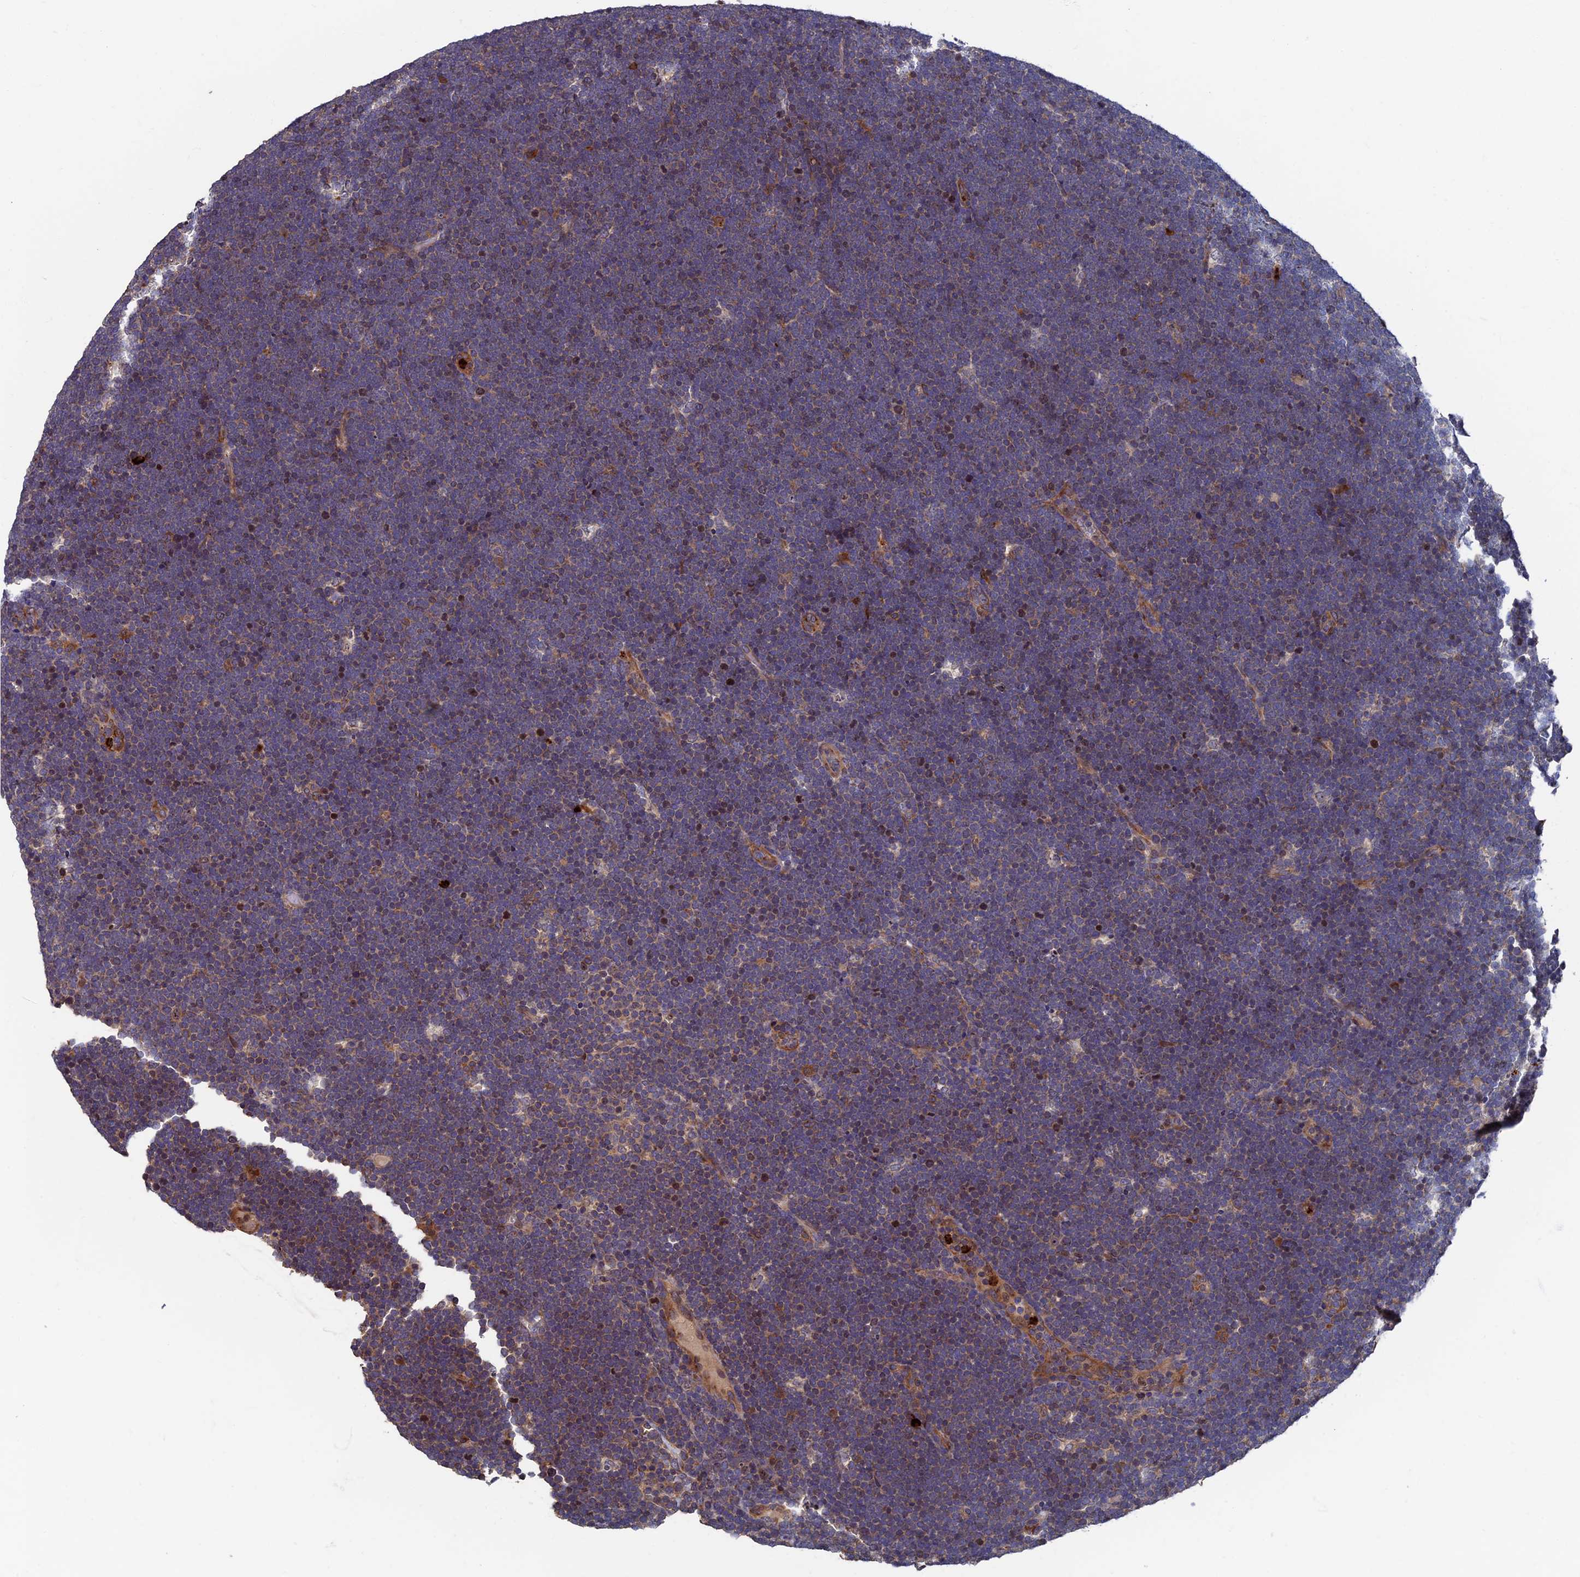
{"staining": {"intensity": "weak", "quantity": "<25%", "location": "cytoplasmic/membranous"}, "tissue": "lymphoma", "cell_type": "Tumor cells", "image_type": "cancer", "snomed": [{"axis": "morphology", "description": "Malignant lymphoma, non-Hodgkin's type, High grade"}, {"axis": "topography", "description": "Lymph node"}], "caption": "Malignant lymphoma, non-Hodgkin's type (high-grade) was stained to show a protein in brown. There is no significant staining in tumor cells.", "gene": "TNK2", "patient": {"sex": "male", "age": 13}}